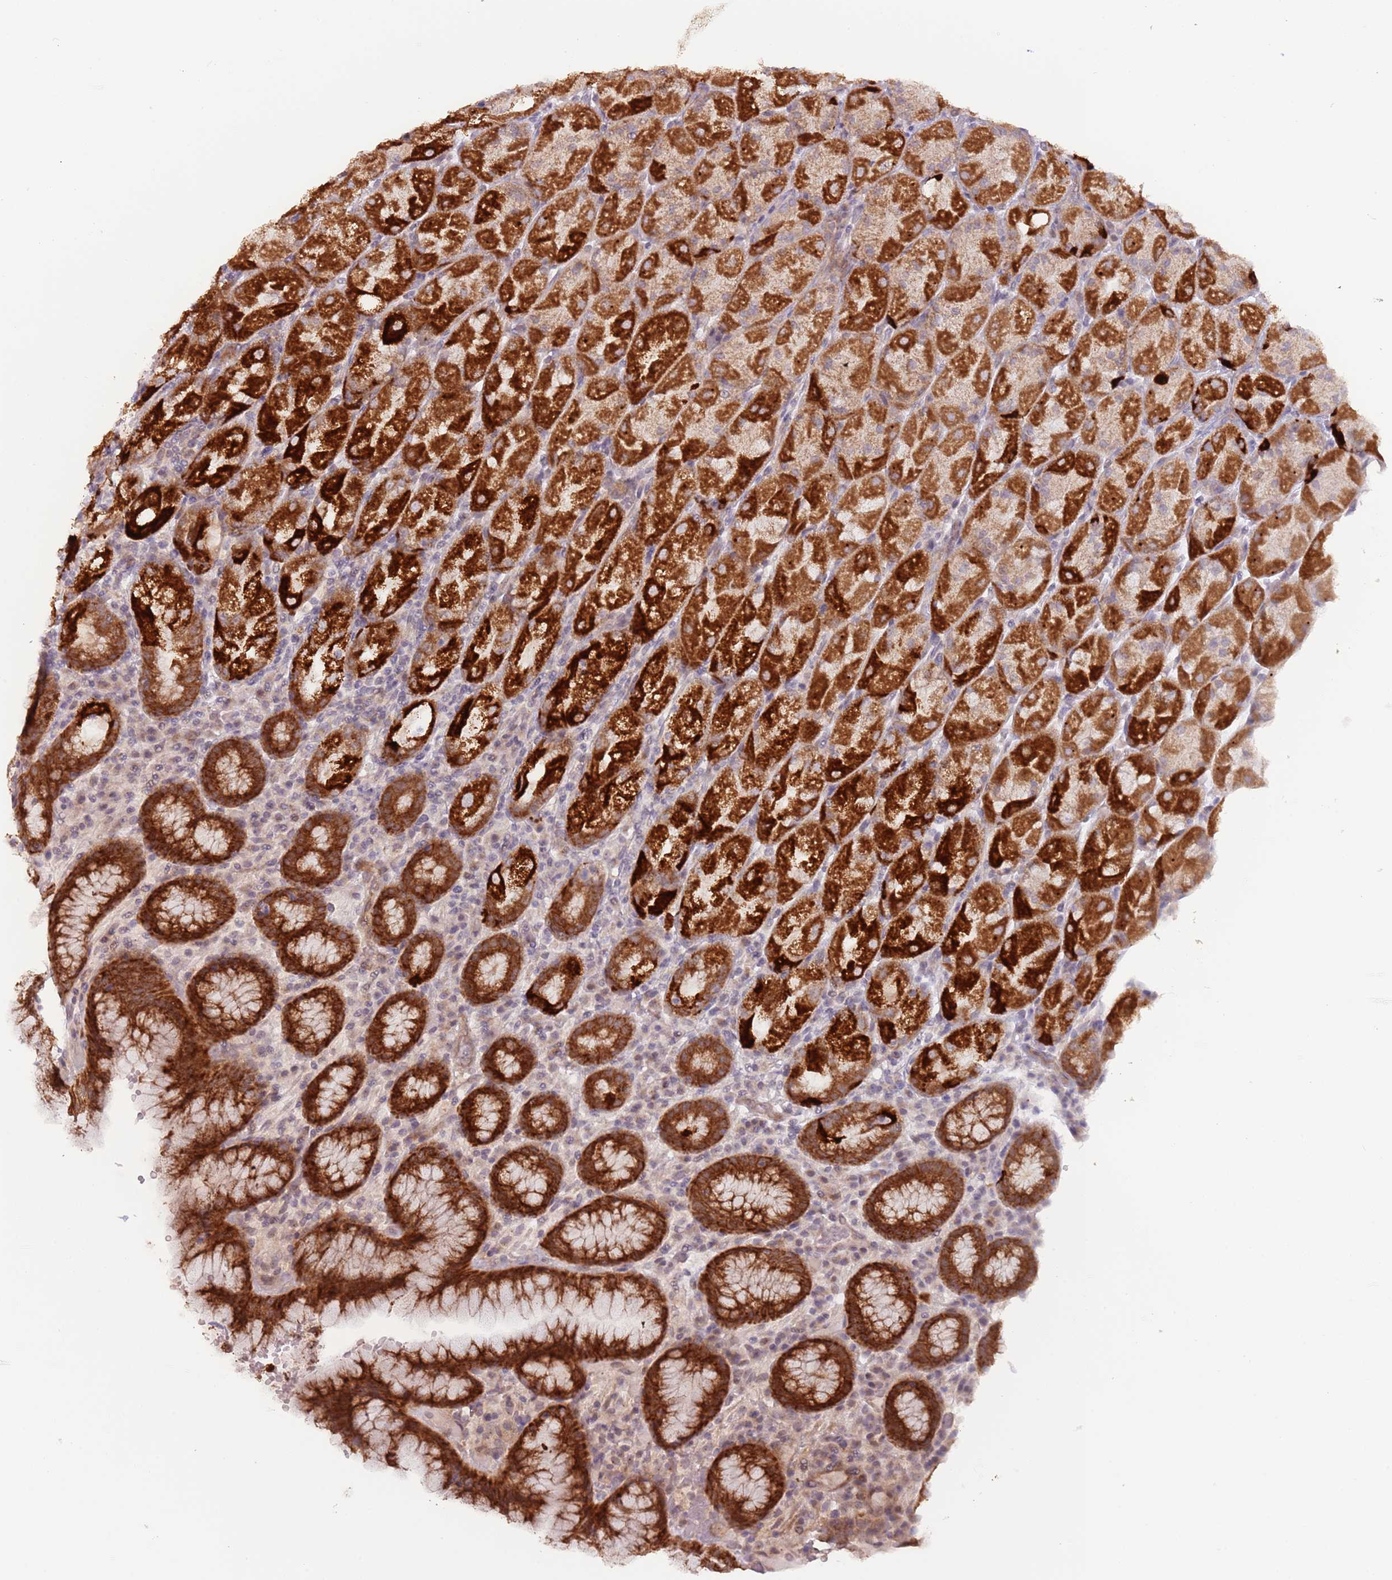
{"staining": {"intensity": "strong", "quantity": ">75%", "location": "cytoplasmic/membranous"}, "tissue": "stomach", "cell_type": "Glandular cells", "image_type": "normal", "snomed": [{"axis": "morphology", "description": "Normal tissue, NOS"}, {"axis": "topography", "description": "Stomach, upper"}], "caption": "DAB immunohistochemical staining of unremarkable human stomach shows strong cytoplasmic/membranous protein staining in about >75% of glandular cells.", "gene": "LDHD", "patient": {"sex": "male", "age": 52}}